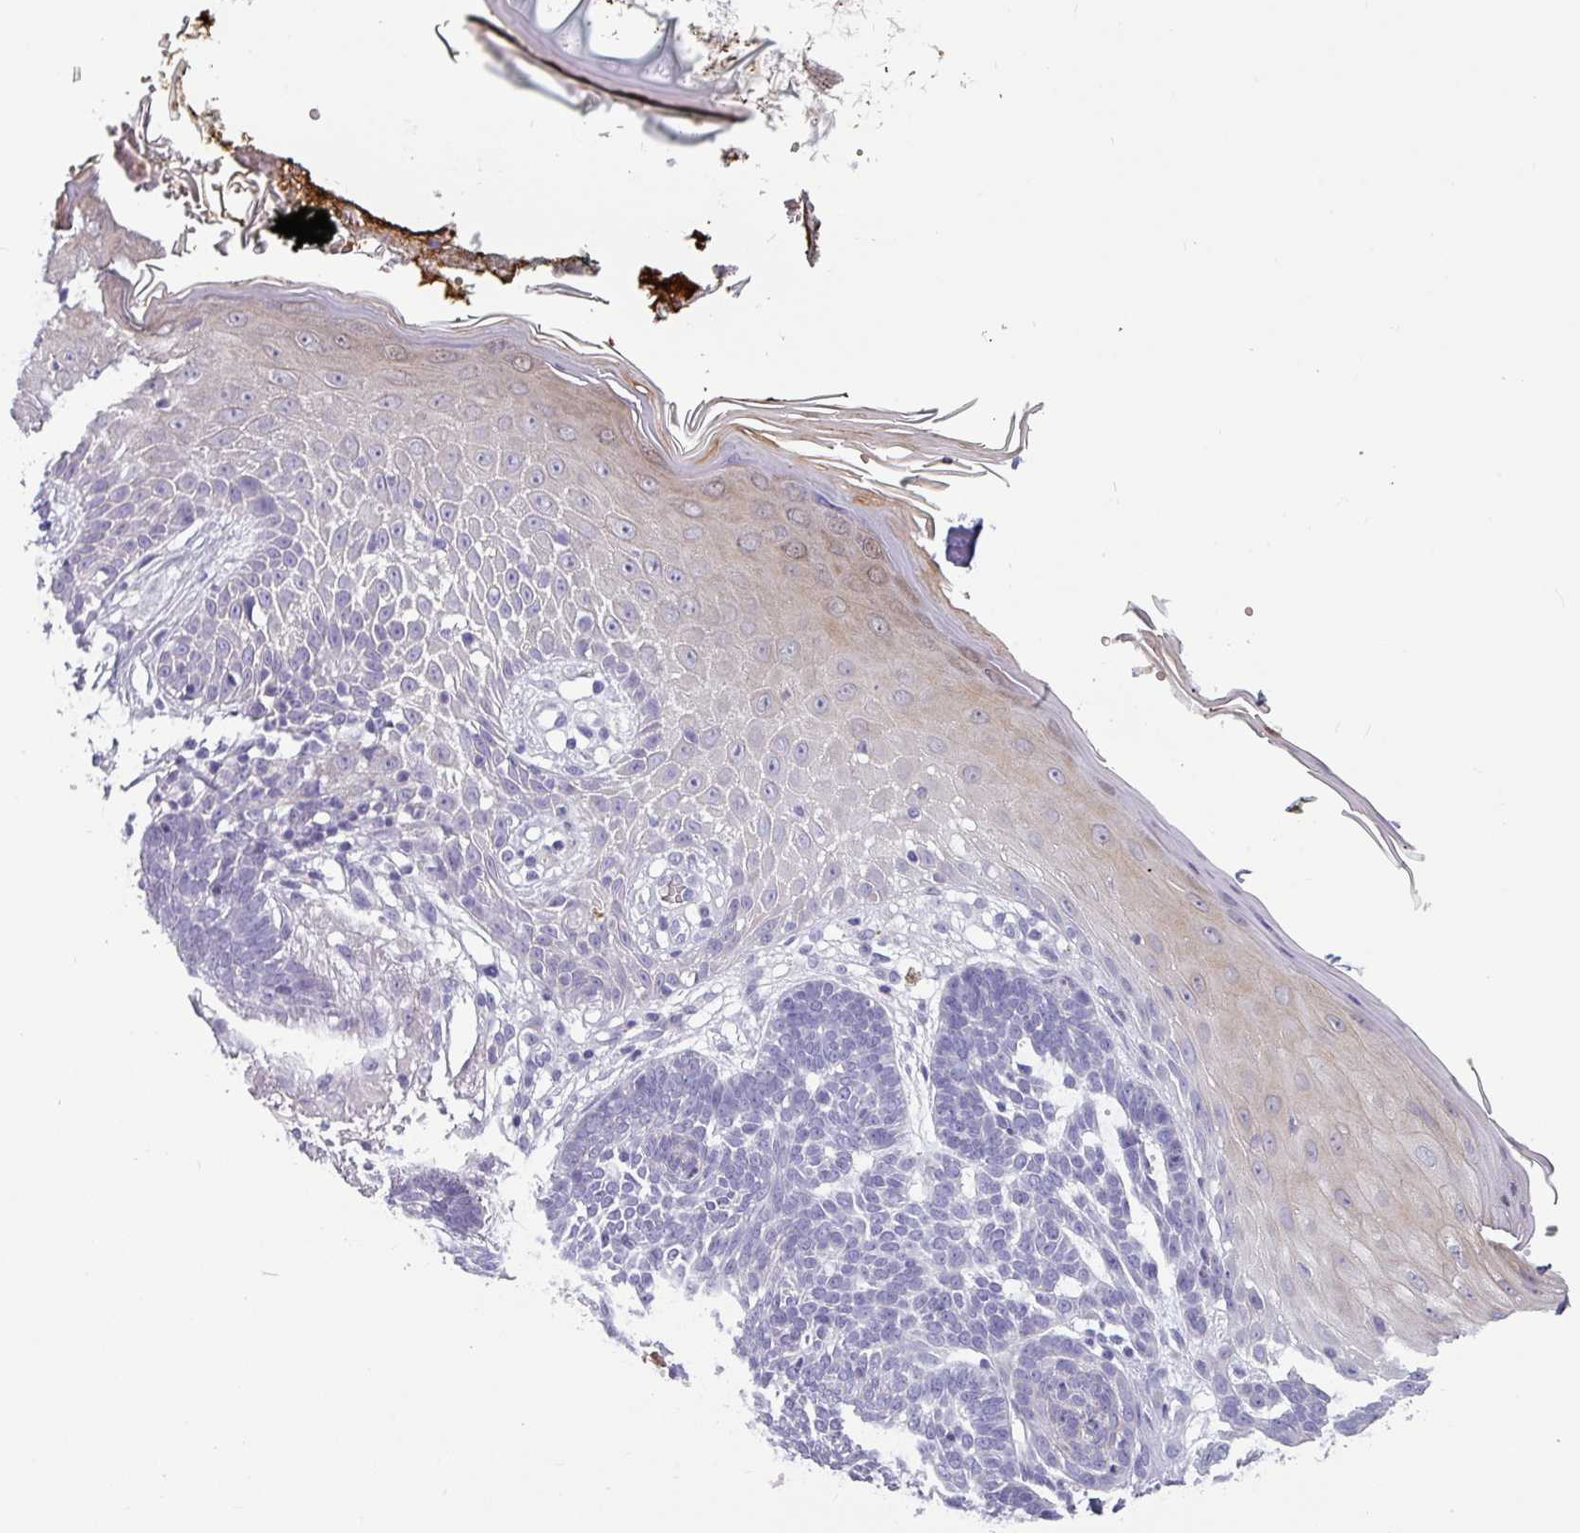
{"staining": {"intensity": "negative", "quantity": "none", "location": "none"}, "tissue": "skin cancer", "cell_type": "Tumor cells", "image_type": "cancer", "snomed": [{"axis": "morphology", "description": "Normal tissue, NOS"}, {"axis": "morphology", "description": "Basal cell carcinoma"}, {"axis": "topography", "description": "Skin"}], "caption": "Immunohistochemistry micrograph of neoplastic tissue: skin basal cell carcinoma stained with DAB (3,3'-diaminobenzidine) demonstrates no significant protein positivity in tumor cells. (DAB (3,3'-diaminobenzidine) immunohistochemistry (IHC) visualized using brightfield microscopy, high magnification).", "gene": "SLC26A9", "patient": {"sex": "male", "age": 64}}